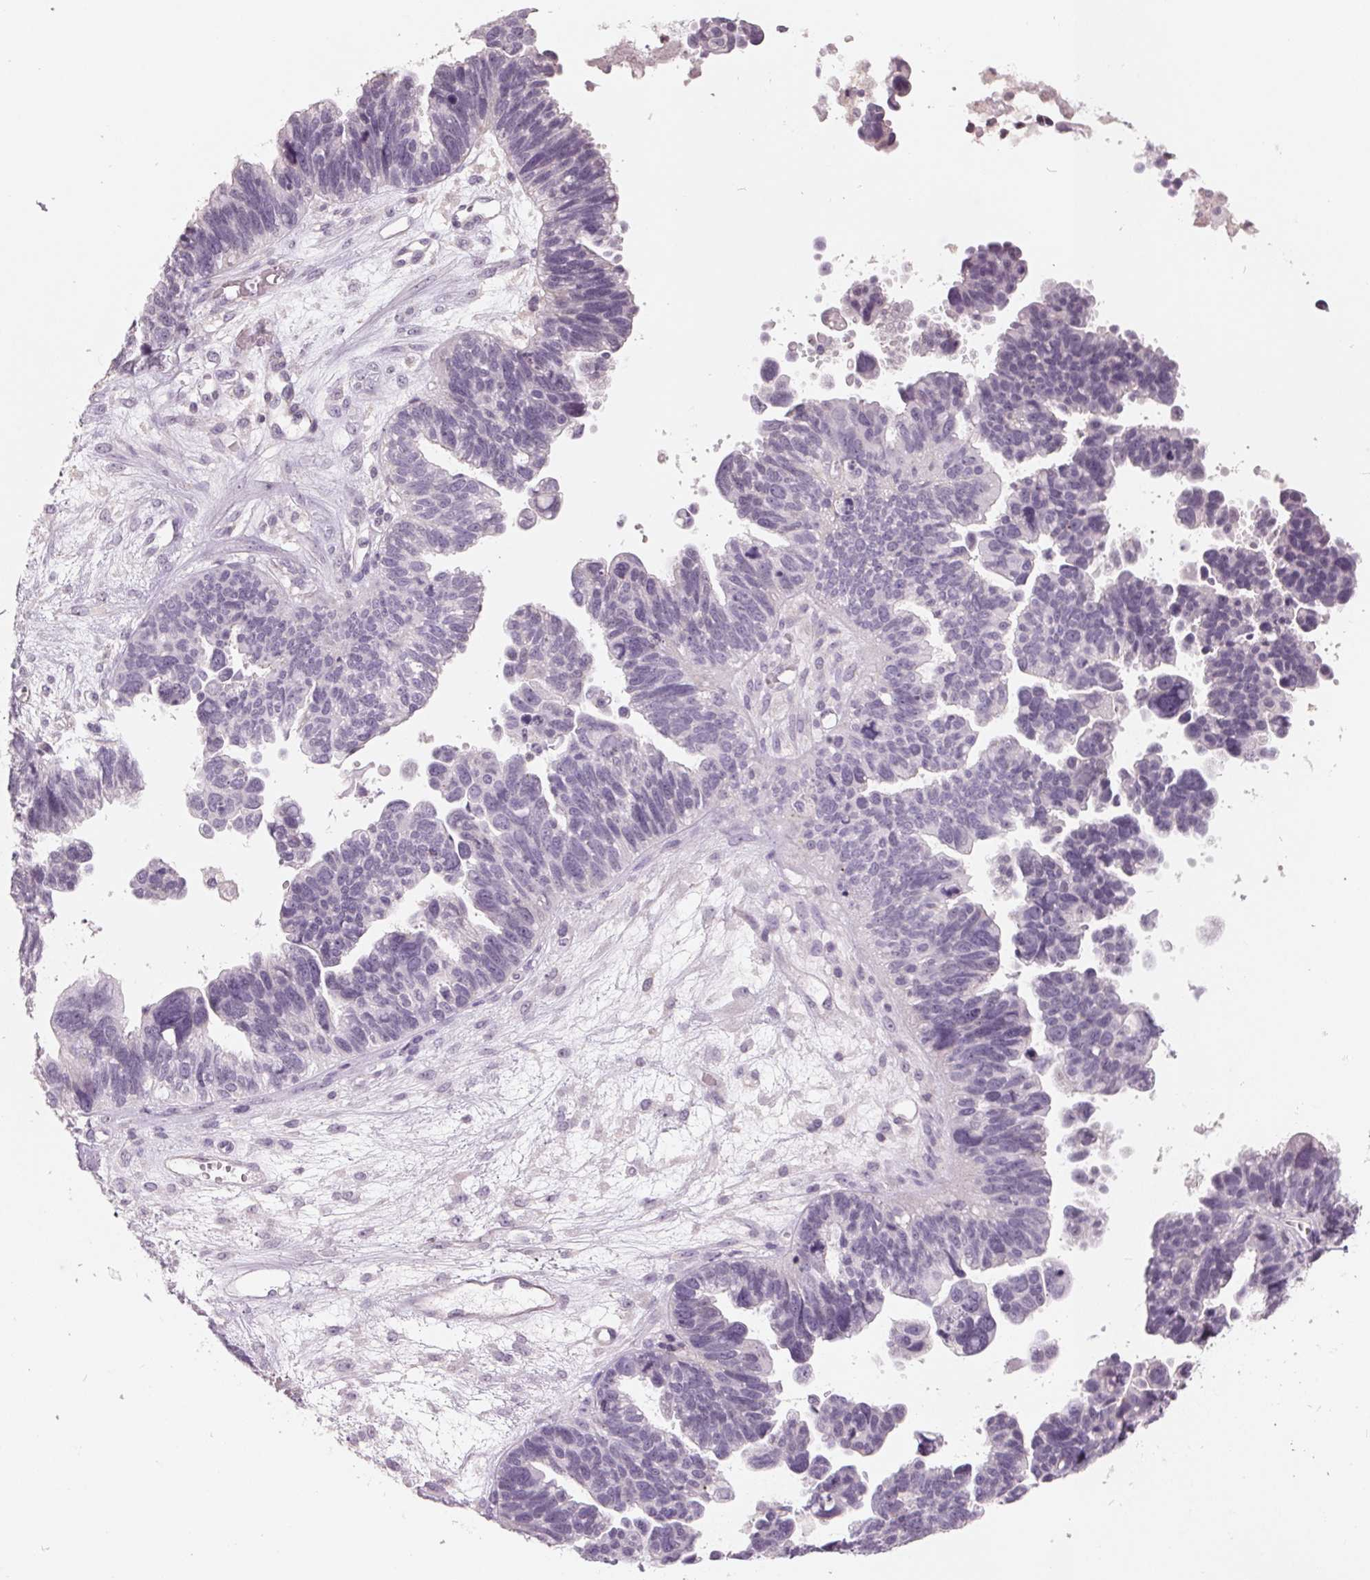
{"staining": {"intensity": "negative", "quantity": "none", "location": "none"}, "tissue": "ovarian cancer", "cell_type": "Tumor cells", "image_type": "cancer", "snomed": [{"axis": "morphology", "description": "Cystadenocarcinoma, serous, NOS"}, {"axis": "topography", "description": "Ovary"}], "caption": "Tumor cells show no significant protein expression in ovarian cancer (serous cystadenocarcinoma).", "gene": "FTCD", "patient": {"sex": "female", "age": 60}}